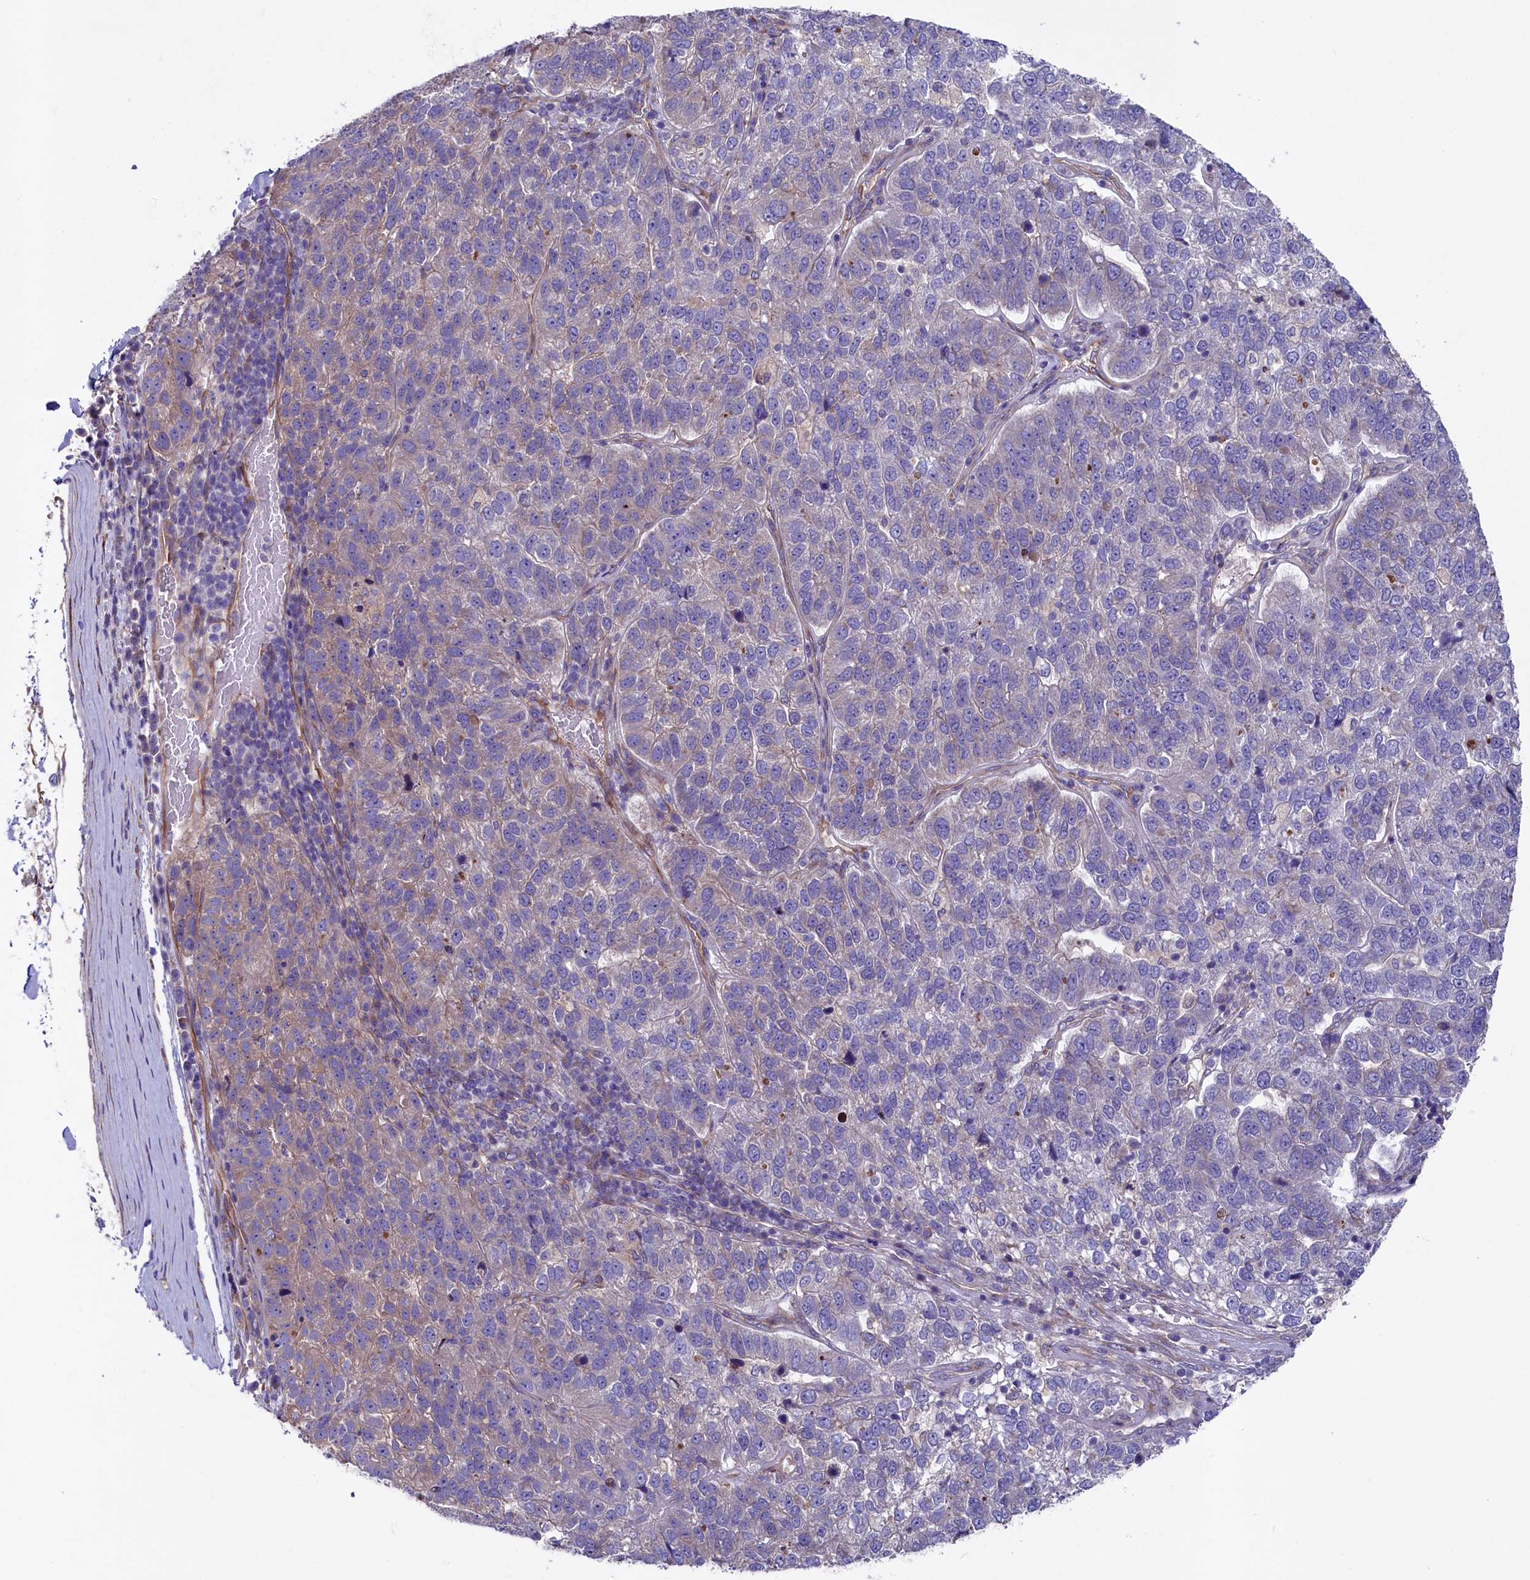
{"staining": {"intensity": "weak", "quantity": "<25%", "location": "cytoplasmic/membranous"}, "tissue": "pancreatic cancer", "cell_type": "Tumor cells", "image_type": "cancer", "snomed": [{"axis": "morphology", "description": "Adenocarcinoma, NOS"}, {"axis": "topography", "description": "Pancreas"}], "caption": "This is a photomicrograph of immunohistochemistry (IHC) staining of adenocarcinoma (pancreatic), which shows no staining in tumor cells.", "gene": "GPR108", "patient": {"sex": "female", "age": 61}}